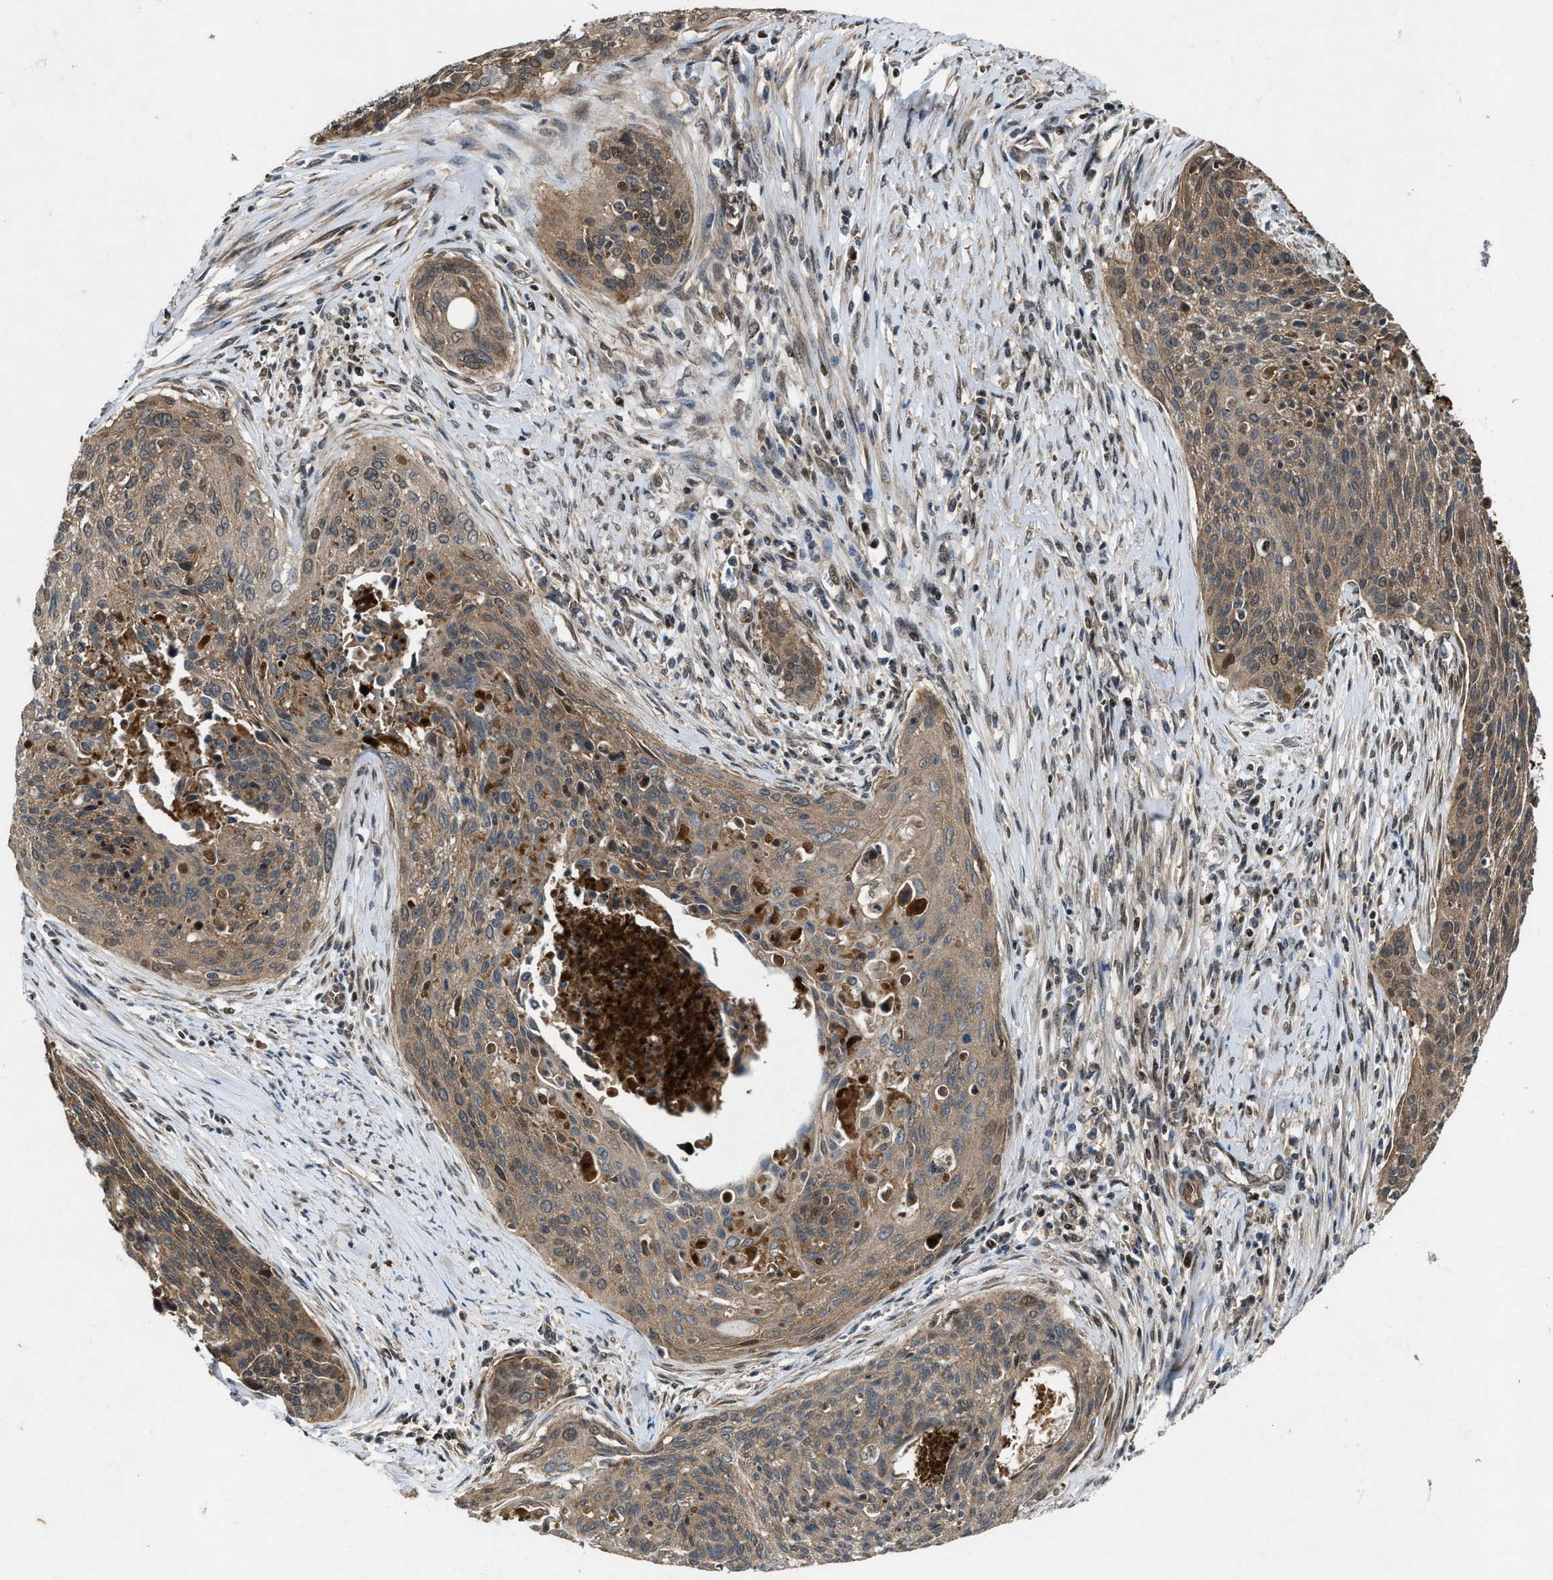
{"staining": {"intensity": "moderate", "quantity": ">75%", "location": "cytoplasmic/membranous"}, "tissue": "cervical cancer", "cell_type": "Tumor cells", "image_type": "cancer", "snomed": [{"axis": "morphology", "description": "Squamous cell carcinoma, NOS"}, {"axis": "topography", "description": "Cervix"}], "caption": "Immunohistochemical staining of human cervical squamous cell carcinoma reveals moderate cytoplasmic/membranous protein positivity in approximately >75% of tumor cells.", "gene": "PDP2", "patient": {"sex": "female", "age": 55}}